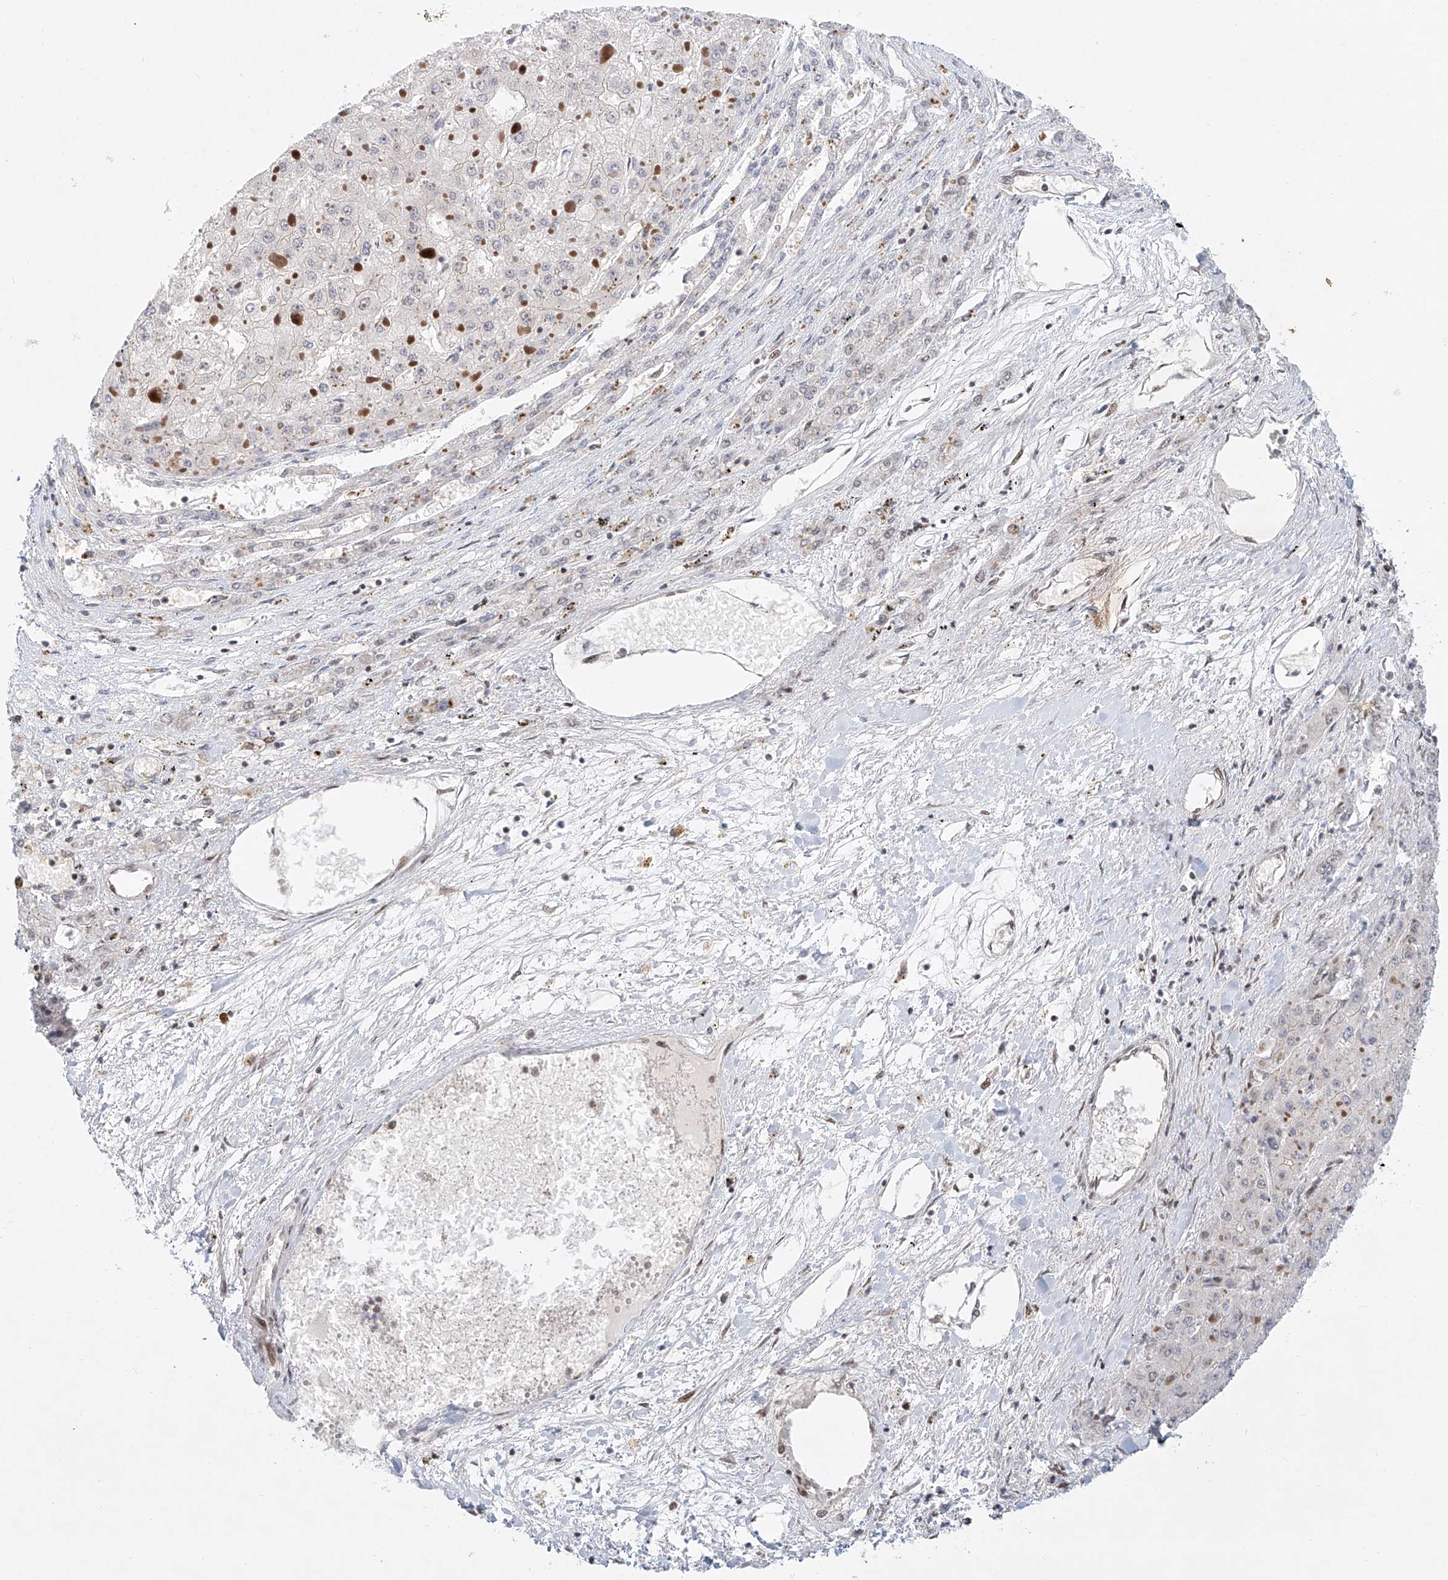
{"staining": {"intensity": "negative", "quantity": "none", "location": "none"}, "tissue": "liver cancer", "cell_type": "Tumor cells", "image_type": "cancer", "snomed": [{"axis": "morphology", "description": "Carcinoma, Hepatocellular, NOS"}, {"axis": "topography", "description": "Liver"}], "caption": "Liver cancer (hepatocellular carcinoma) was stained to show a protein in brown. There is no significant expression in tumor cells. (Brightfield microscopy of DAB immunohistochemistry (IHC) at high magnification).", "gene": "ZNF470", "patient": {"sex": "female", "age": 73}}